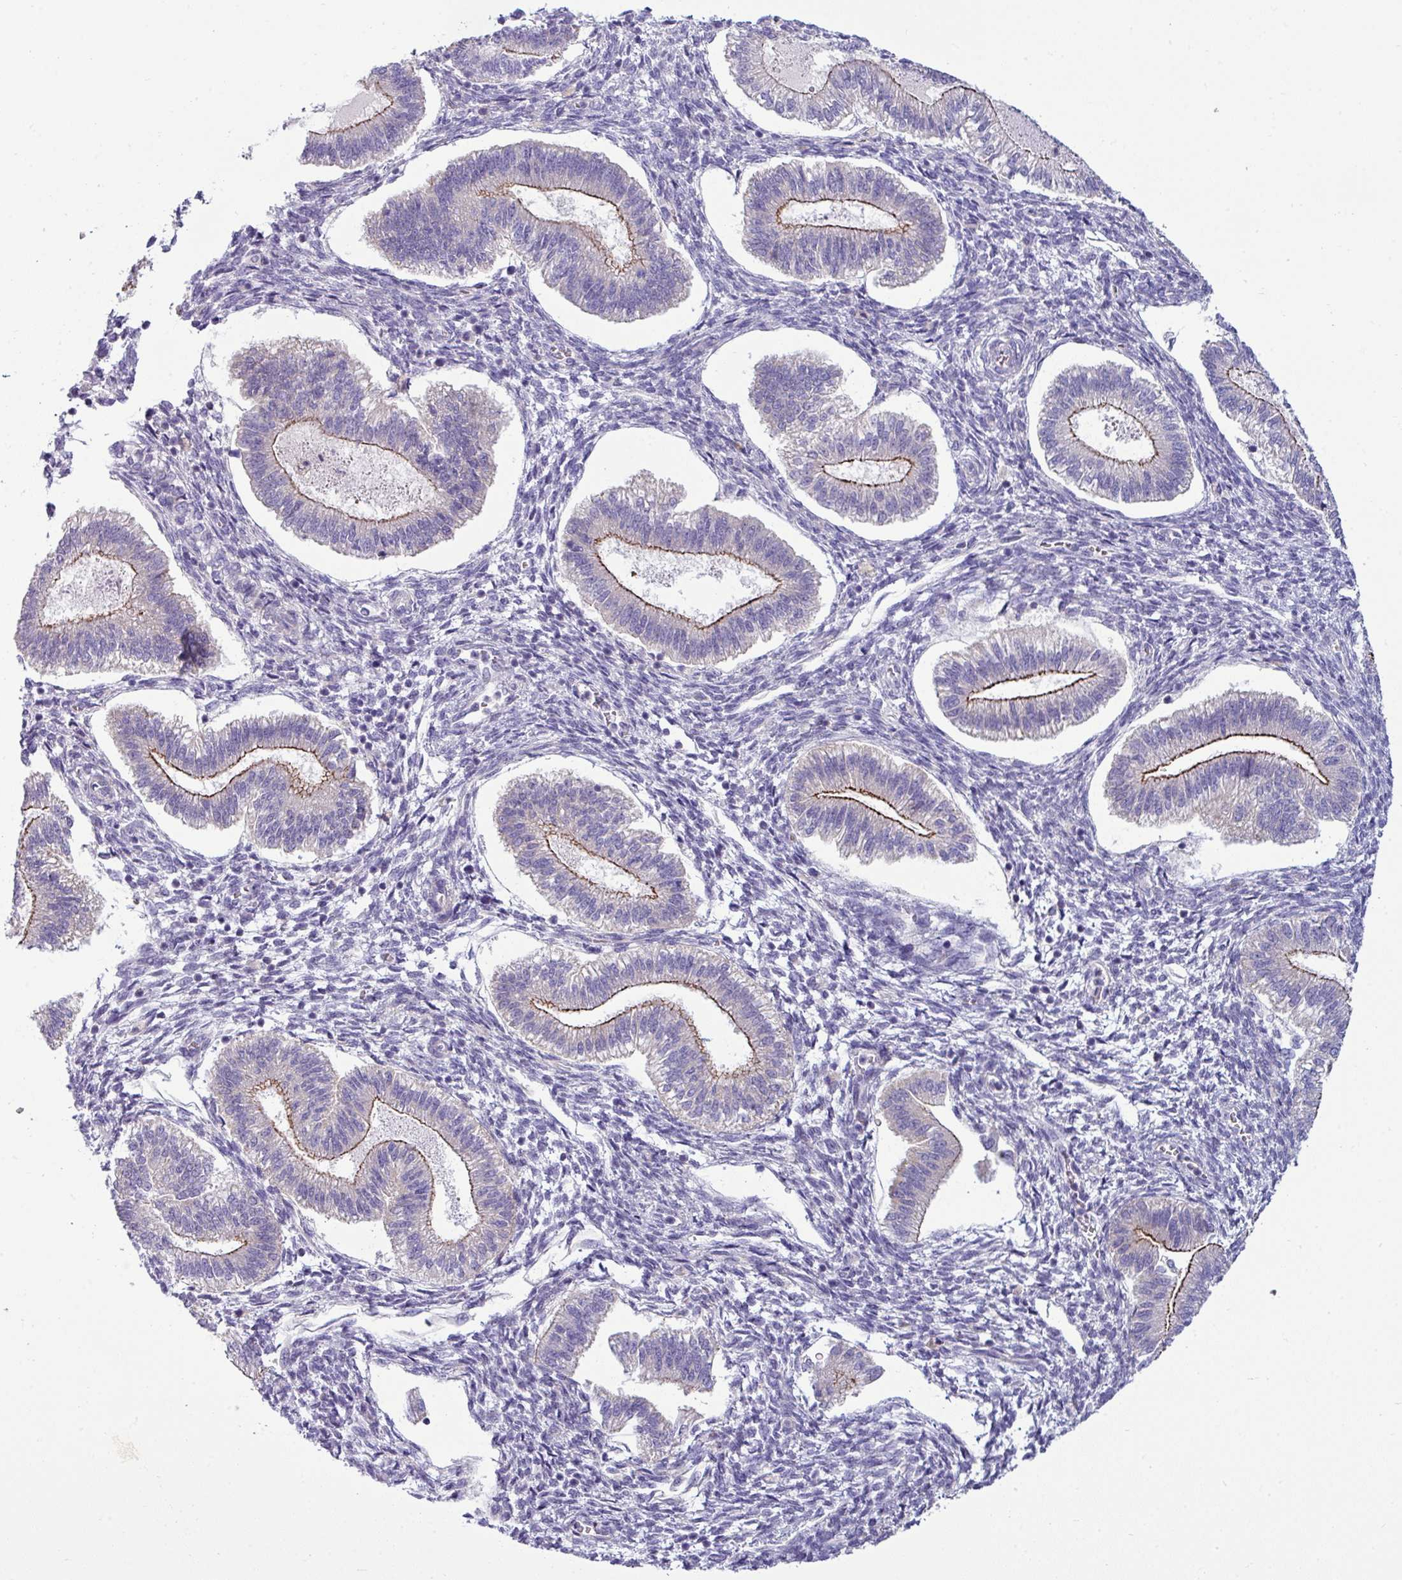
{"staining": {"intensity": "negative", "quantity": "none", "location": "none"}, "tissue": "endometrium", "cell_type": "Cells in endometrial stroma", "image_type": "normal", "snomed": [{"axis": "morphology", "description": "Normal tissue, NOS"}, {"axis": "topography", "description": "Endometrium"}], "caption": "Cells in endometrial stroma are negative for protein expression in unremarkable human endometrium. (DAB immunohistochemistry (IHC), high magnification).", "gene": "ACAP3", "patient": {"sex": "female", "age": 25}}